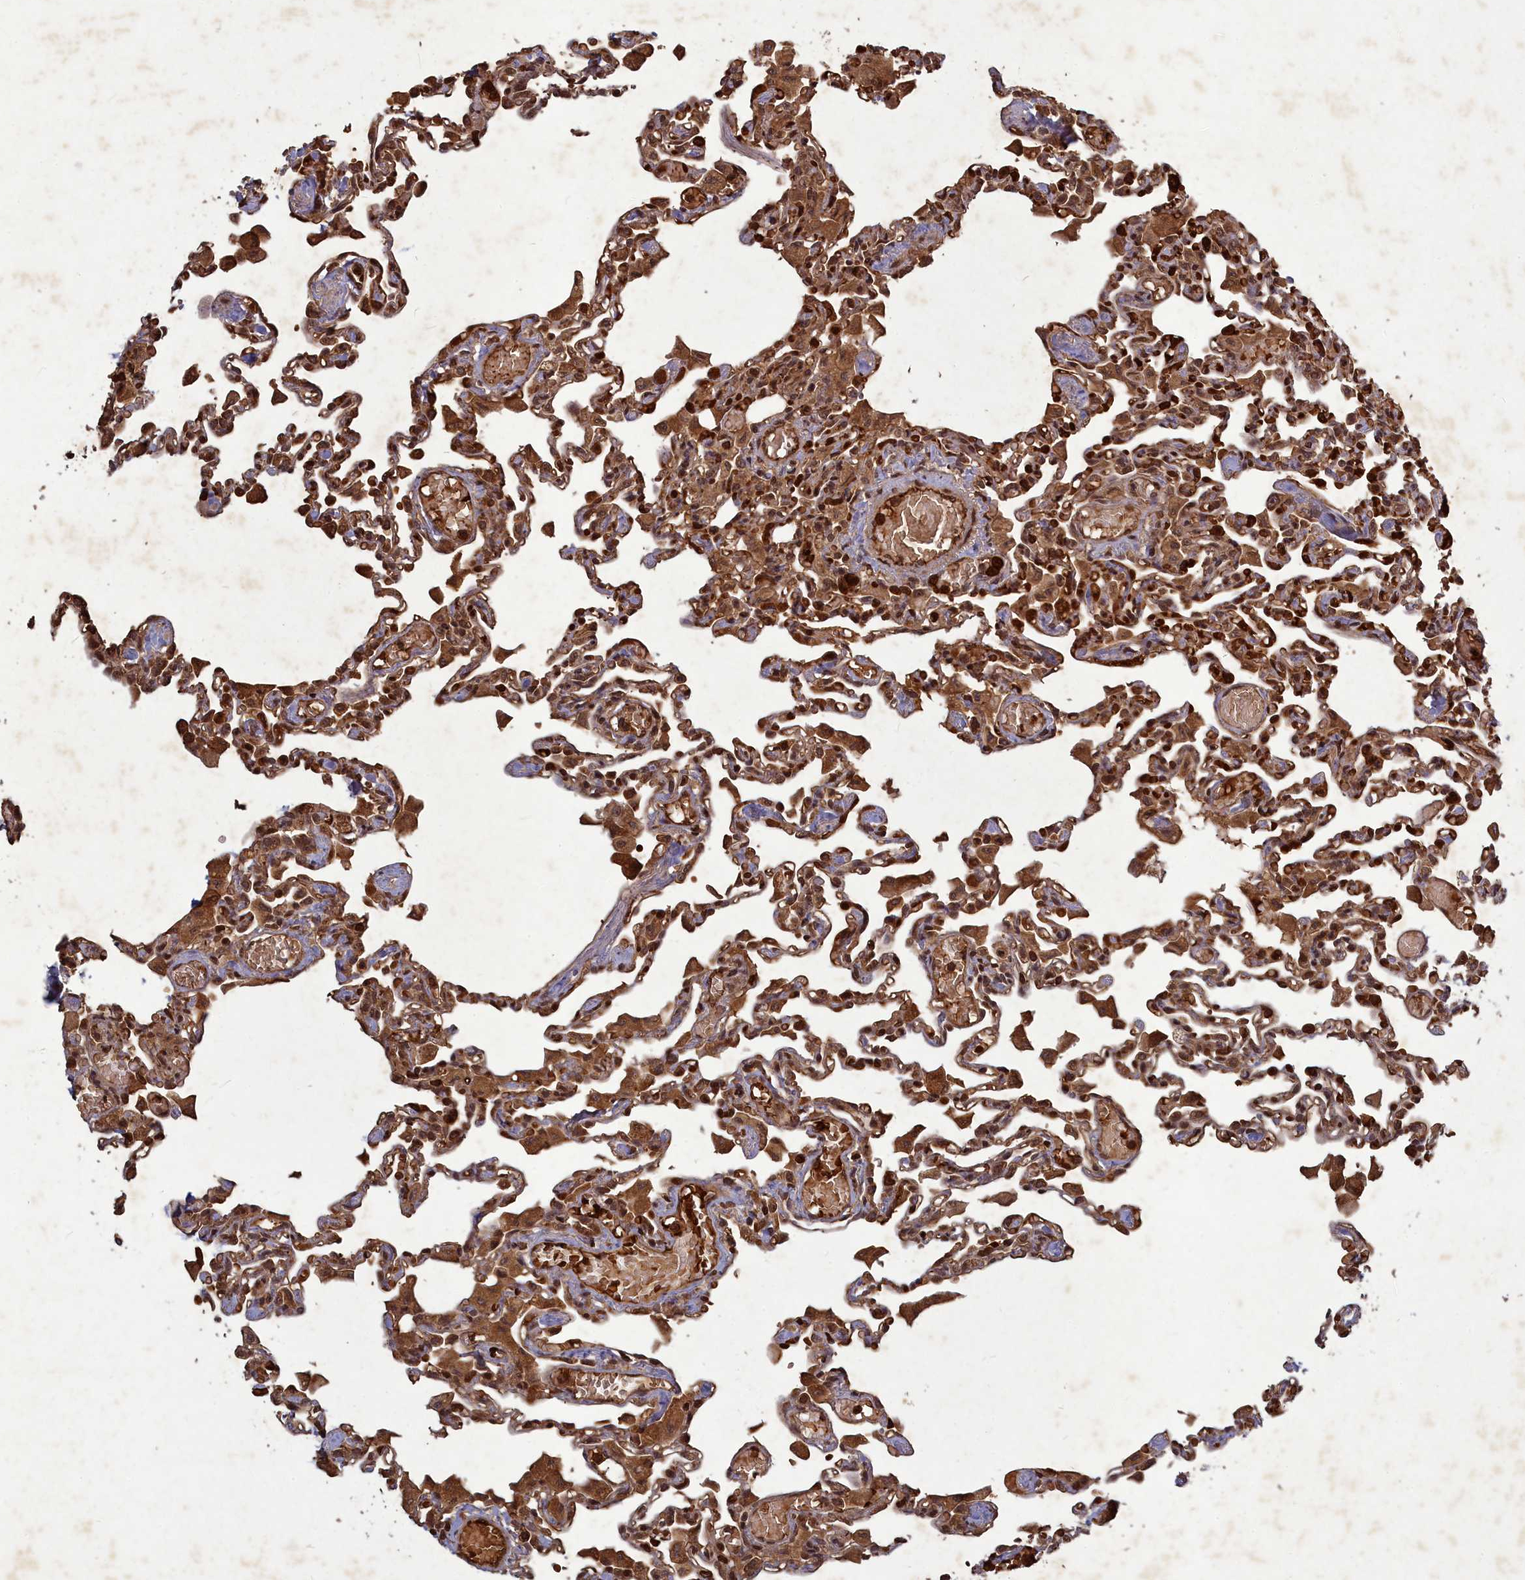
{"staining": {"intensity": "strong", "quantity": ">75%", "location": "nuclear"}, "tissue": "lung", "cell_type": "Alveolar cells", "image_type": "normal", "snomed": [{"axis": "morphology", "description": "Normal tissue, NOS"}, {"axis": "topography", "description": "Bronchus"}, {"axis": "topography", "description": "Lung"}], "caption": "A brown stain highlights strong nuclear staining of a protein in alveolar cells of unremarkable lung.", "gene": "SRMS", "patient": {"sex": "female", "age": 49}}